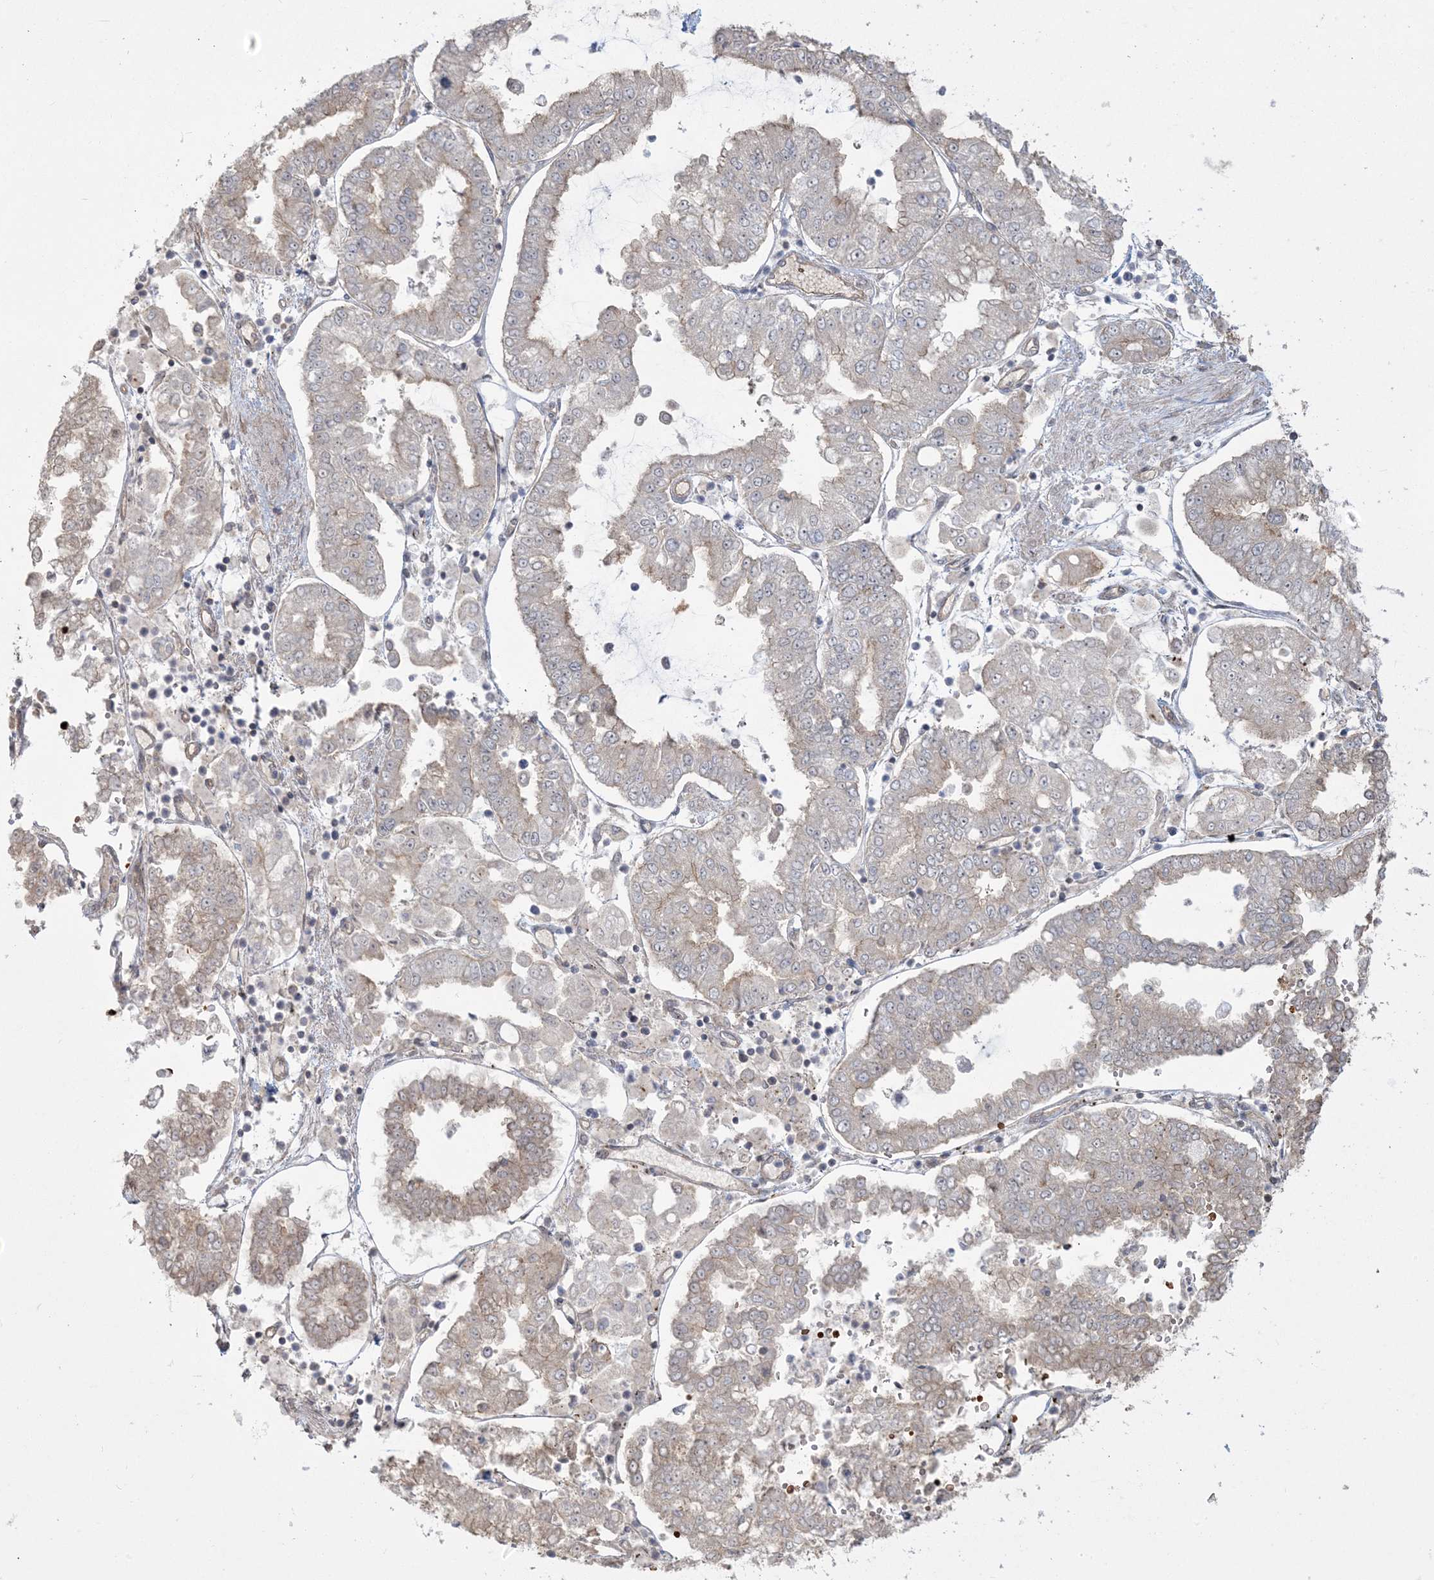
{"staining": {"intensity": "negative", "quantity": "none", "location": "none"}, "tissue": "stomach cancer", "cell_type": "Tumor cells", "image_type": "cancer", "snomed": [{"axis": "morphology", "description": "Adenocarcinoma, NOS"}, {"axis": "topography", "description": "Stomach"}], "caption": "Tumor cells are negative for brown protein staining in stomach cancer.", "gene": "ABCF3", "patient": {"sex": "male", "age": 76}}